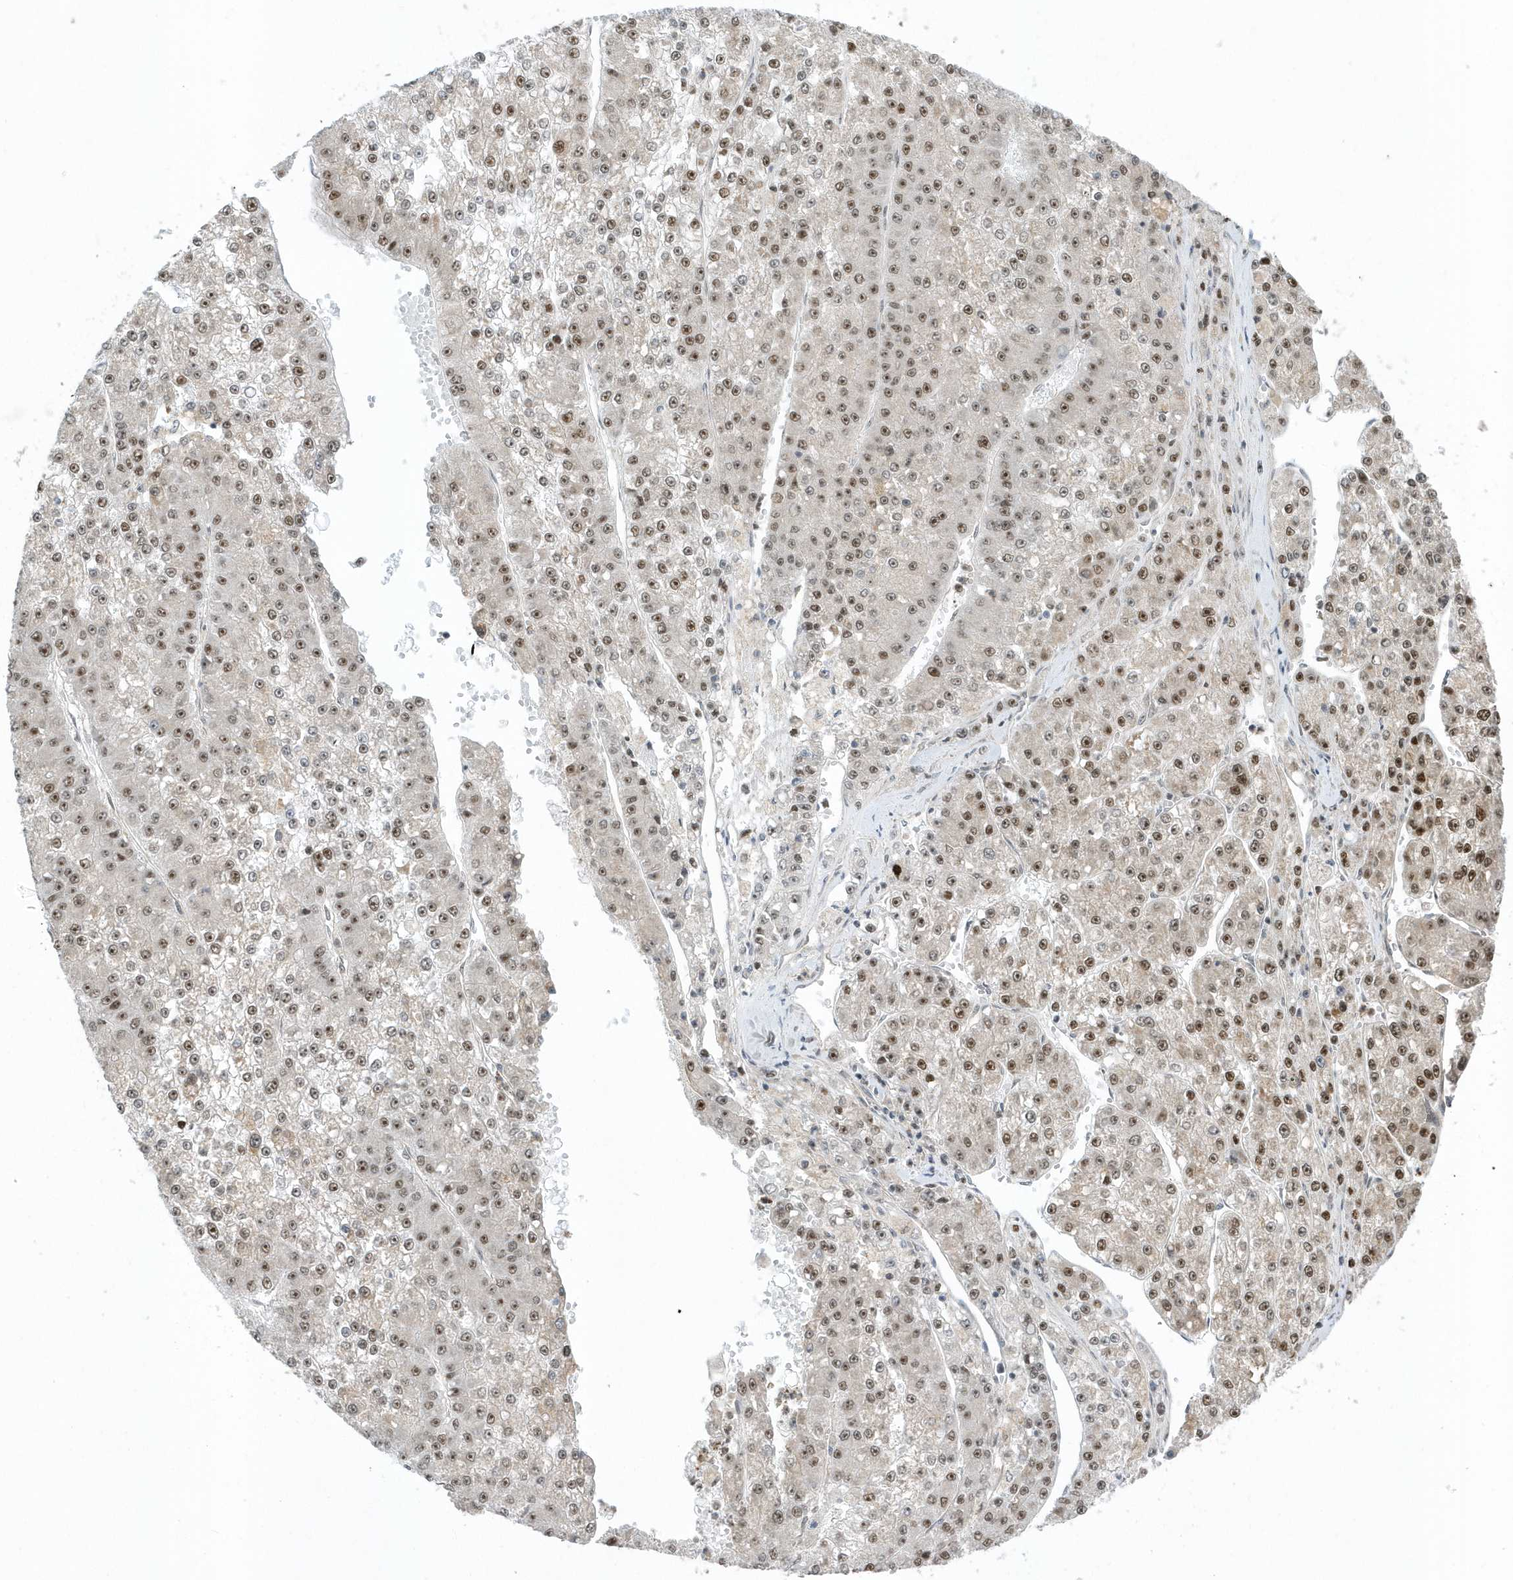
{"staining": {"intensity": "moderate", "quantity": ">75%", "location": "nuclear"}, "tissue": "liver cancer", "cell_type": "Tumor cells", "image_type": "cancer", "snomed": [{"axis": "morphology", "description": "Carcinoma, Hepatocellular, NOS"}, {"axis": "topography", "description": "Liver"}], "caption": "Approximately >75% of tumor cells in human liver cancer show moderate nuclear protein staining as visualized by brown immunohistochemical staining.", "gene": "ZNF740", "patient": {"sex": "female", "age": 73}}